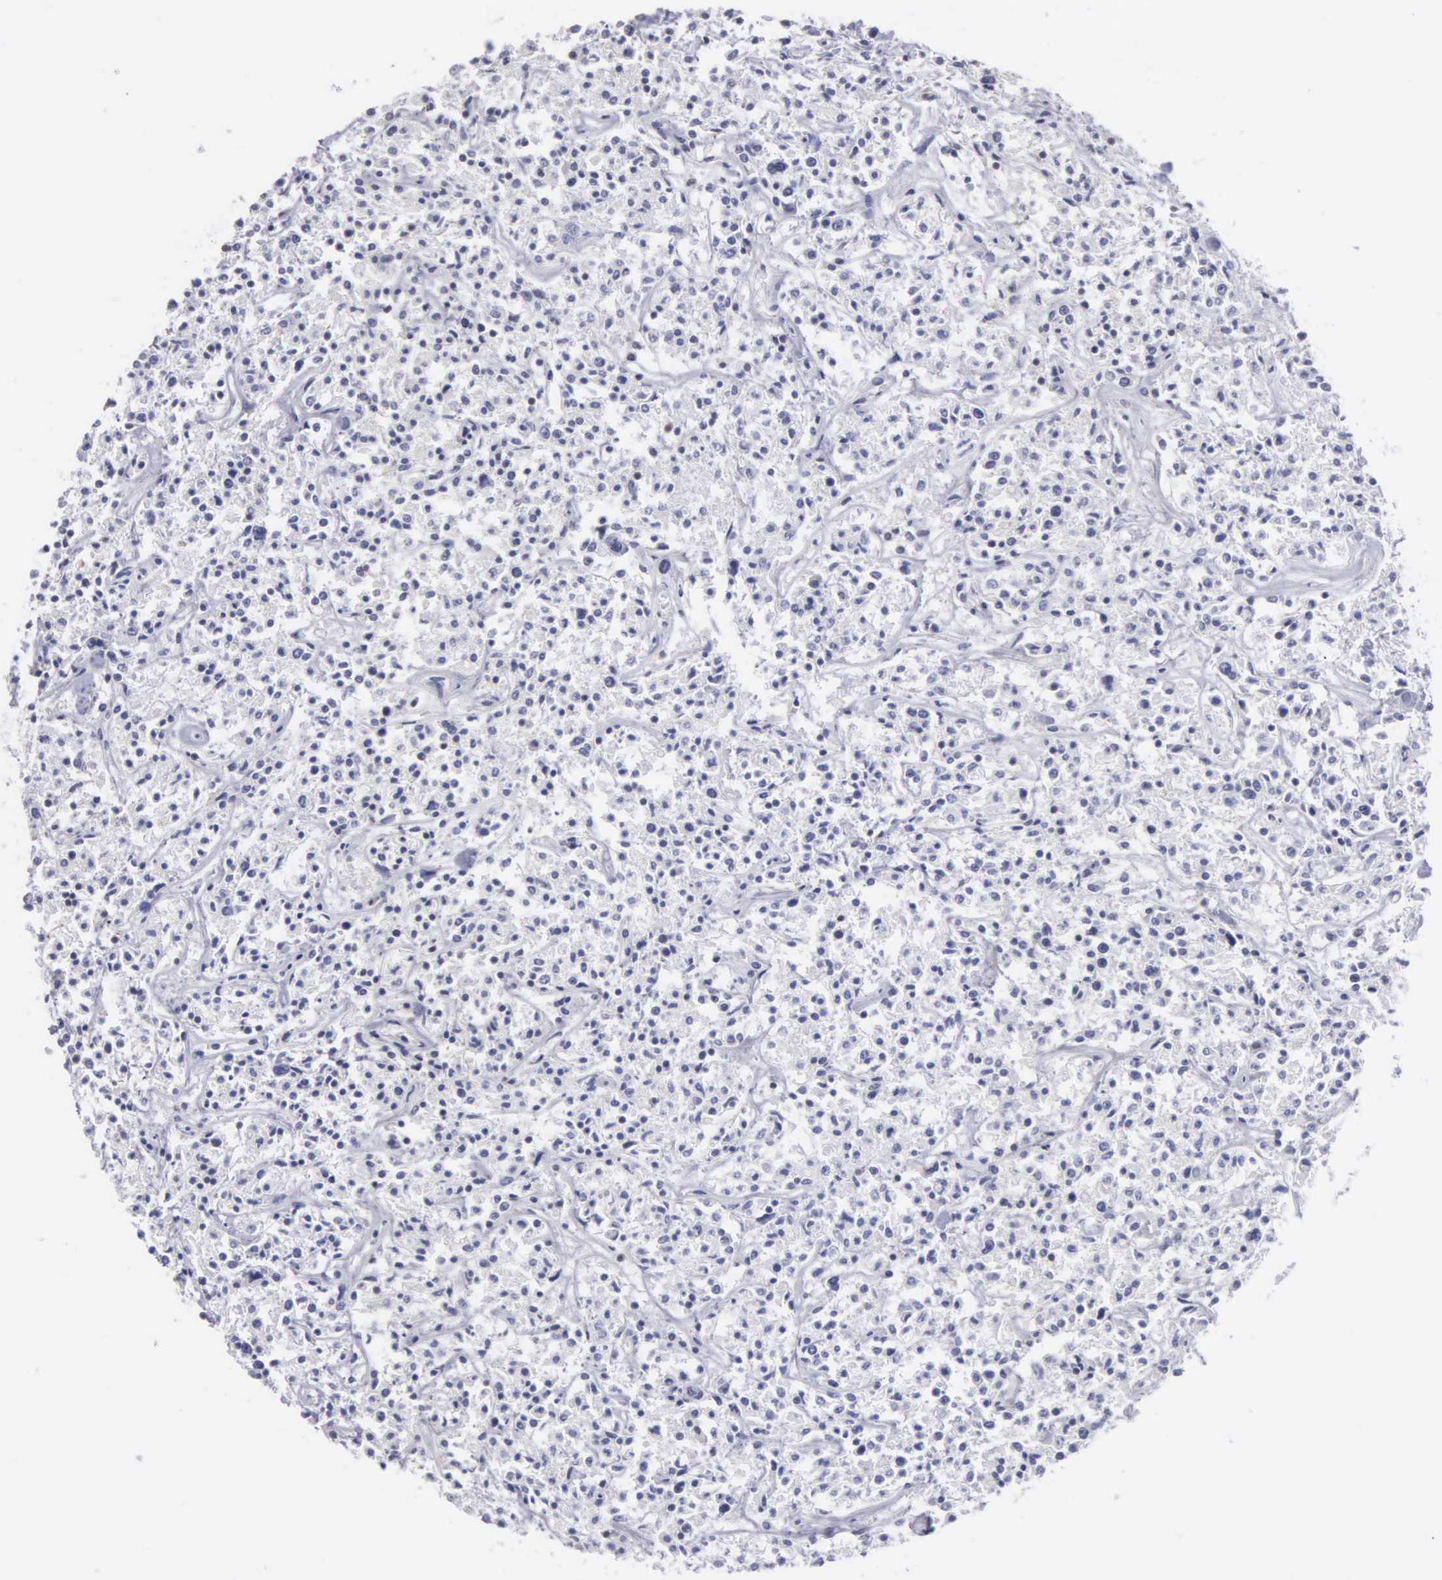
{"staining": {"intensity": "negative", "quantity": "none", "location": "none"}, "tissue": "lymphoma", "cell_type": "Tumor cells", "image_type": "cancer", "snomed": [{"axis": "morphology", "description": "Malignant lymphoma, non-Hodgkin's type, Low grade"}, {"axis": "topography", "description": "Small intestine"}], "caption": "Image shows no significant protein expression in tumor cells of lymphoma. (DAB (3,3'-diaminobenzidine) IHC visualized using brightfield microscopy, high magnification).", "gene": "BRD1", "patient": {"sex": "female", "age": 59}}